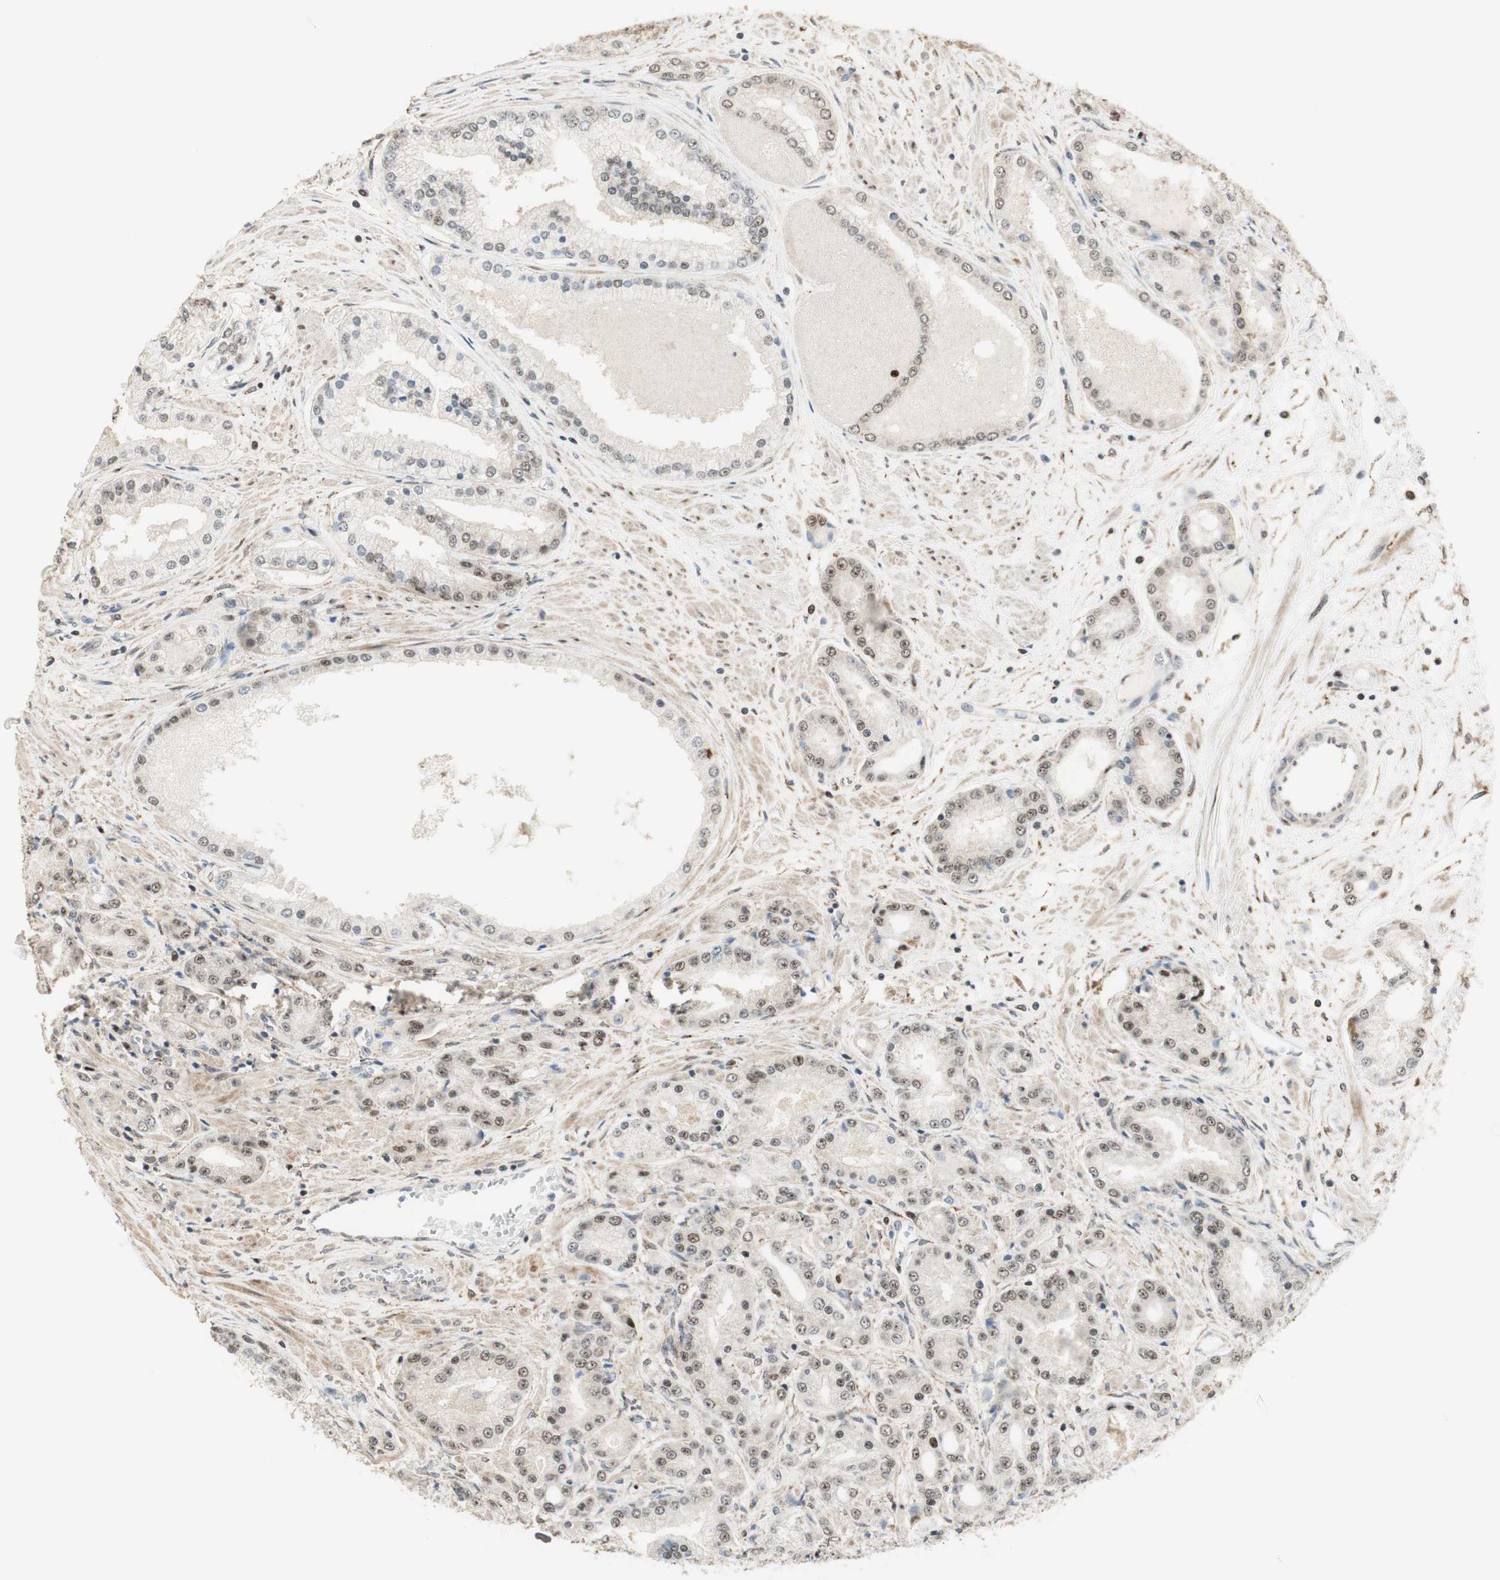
{"staining": {"intensity": "weak", "quantity": "25%-75%", "location": "nuclear"}, "tissue": "prostate cancer", "cell_type": "Tumor cells", "image_type": "cancer", "snomed": [{"axis": "morphology", "description": "Adenocarcinoma, High grade"}, {"axis": "topography", "description": "Prostate"}], "caption": "Immunohistochemical staining of human high-grade adenocarcinoma (prostate) exhibits low levels of weak nuclear expression in approximately 25%-75% of tumor cells. Immunohistochemistry stains the protein in brown and the nuclei are stained blue.", "gene": "FOXP1", "patient": {"sex": "male", "age": 59}}